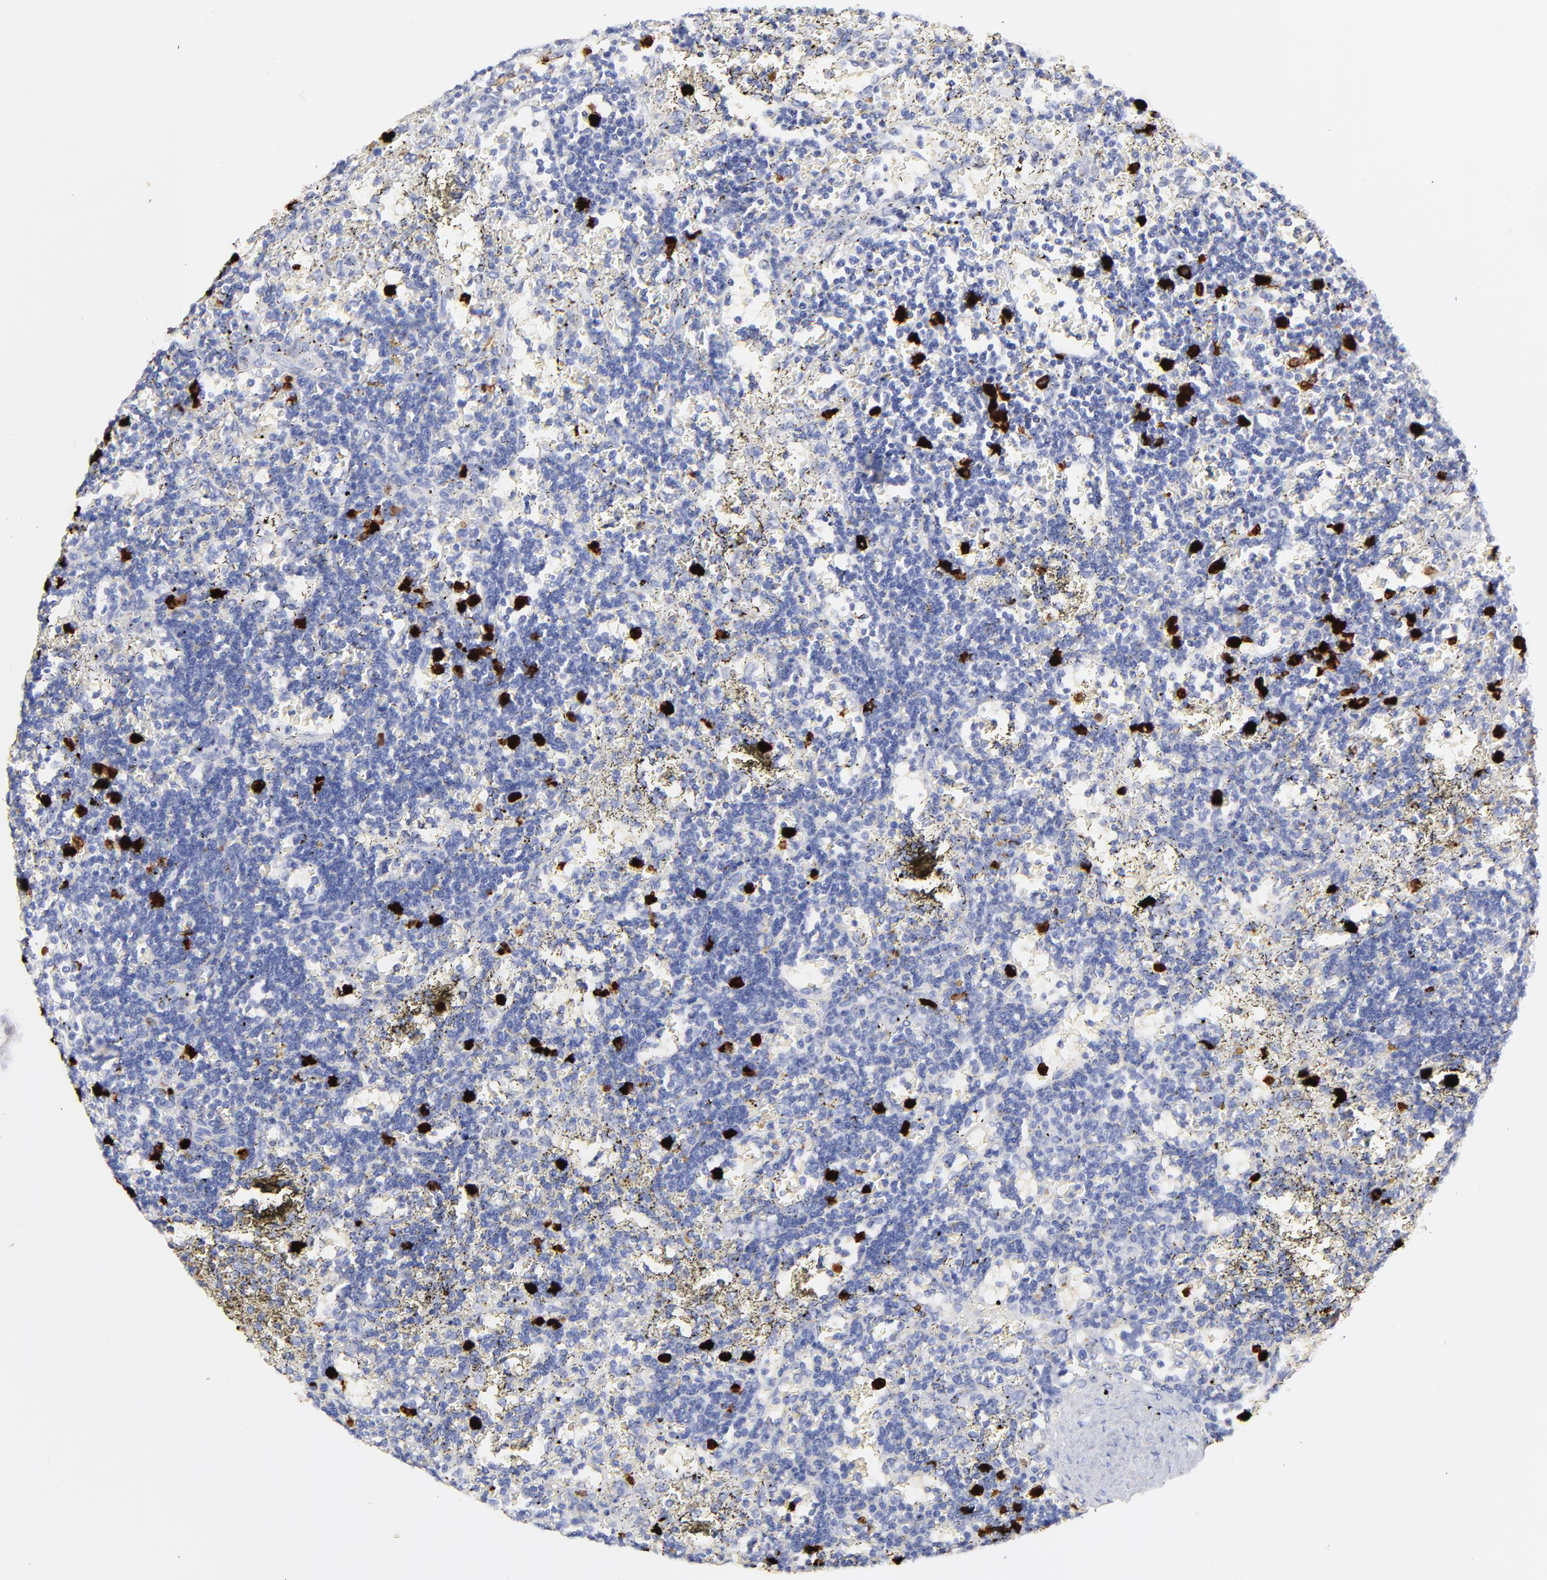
{"staining": {"intensity": "negative", "quantity": "none", "location": "none"}, "tissue": "lymphoma", "cell_type": "Tumor cells", "image_type": "cancer", "snomed": [{"axis": "morphology", "description": "Malignant lymphoma, non-Hodgkin's type, Low grade"}, {"axis": "topography", "description": "Spleen"}], "caption": "Immunohistochemistry micrograph of lymphoma stained for a protein (brown), which demonstrates no expression in tumor cells. (Stains: DAB (3,3'-diaminobenzidine) immunohistochemistry with hematoxylin counter stain, Microscopy: brightfield microscopy at high magnification).", "gene": "S100A12", "patient": {"sex": "male", "age": 60}}